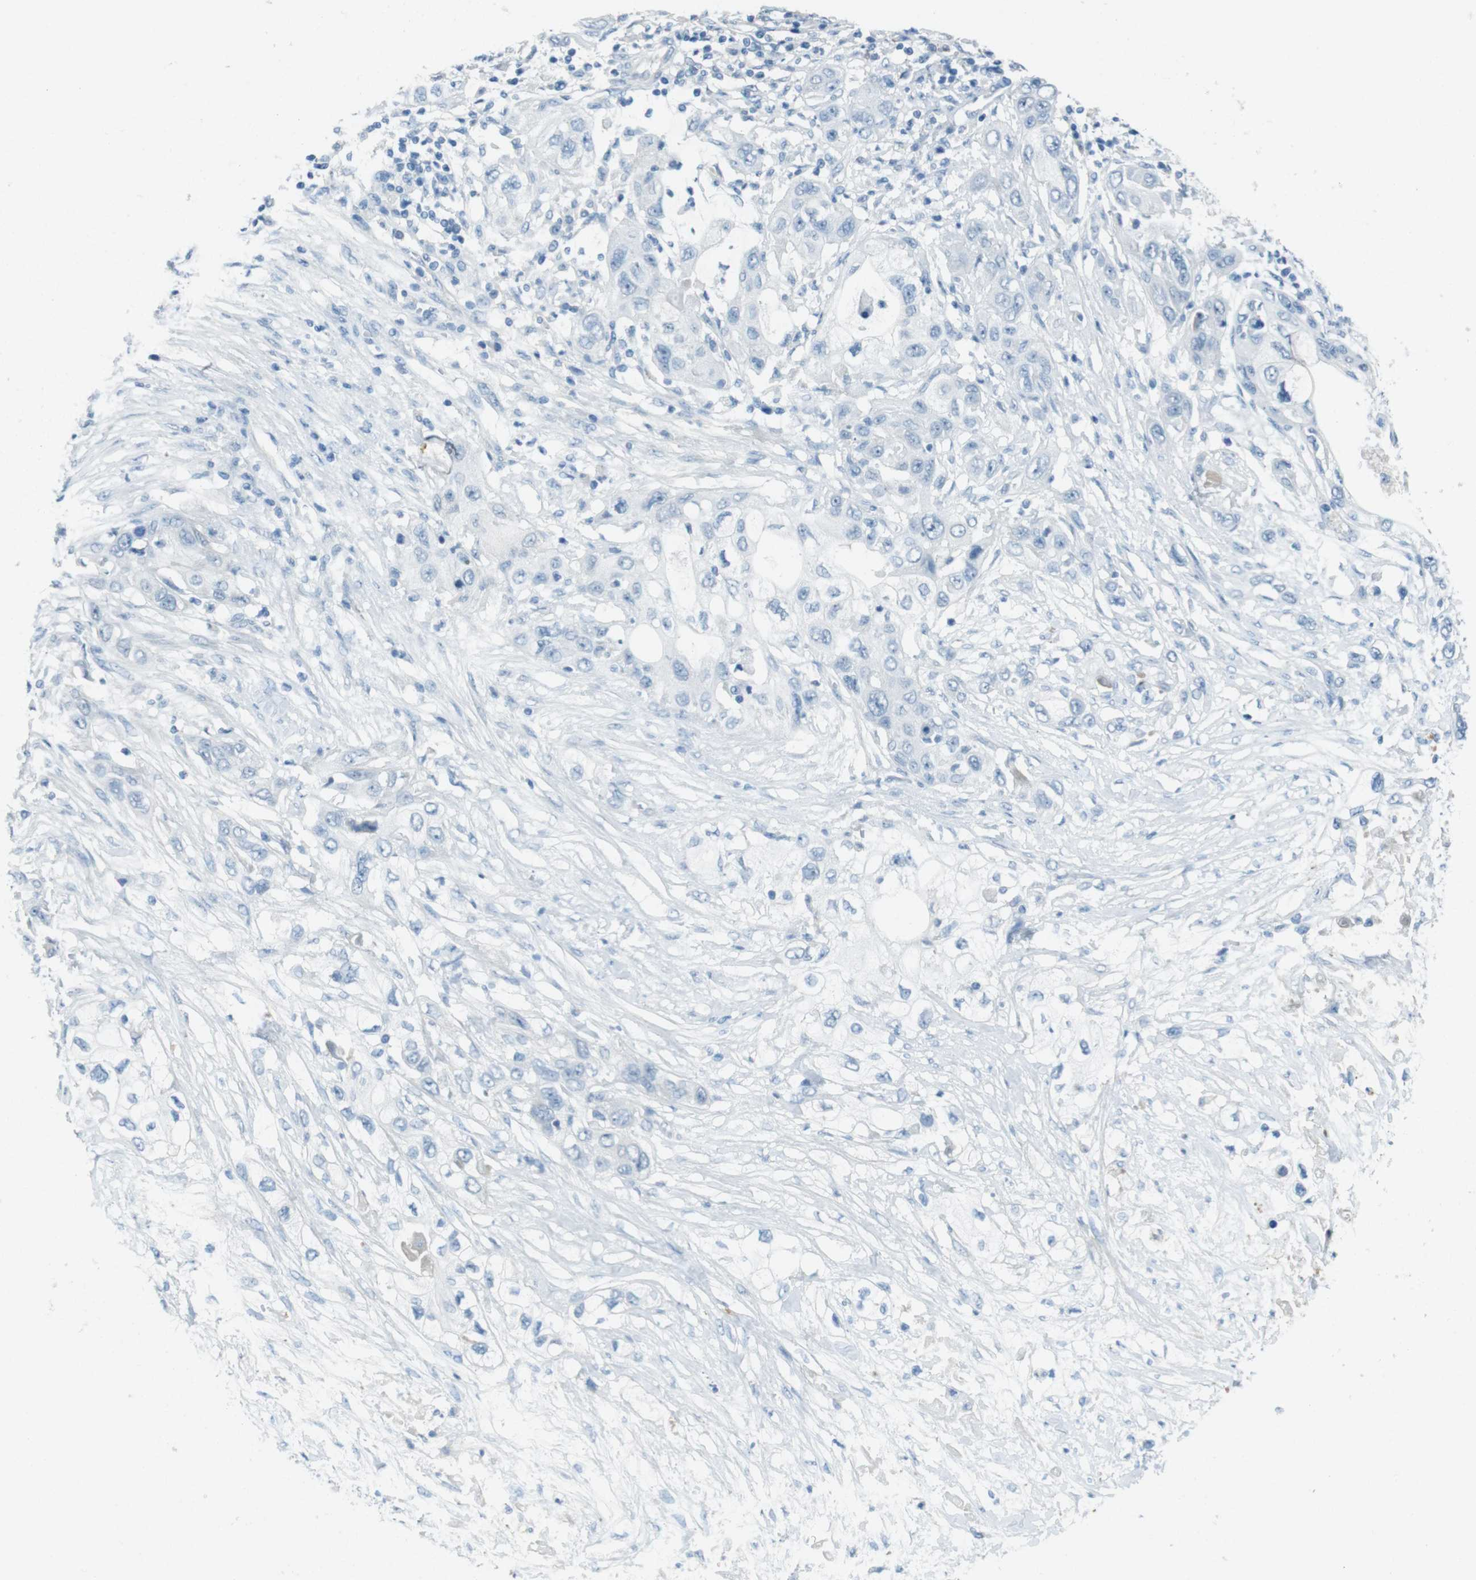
{"staining": {"intensity": "negative", "quantity": "none", "location": "none"}, "tissue": "pancreatic cancer", "cell_type": "Tumor cells", "image_type": "cancer", "snomed": [{"axis": "morphology", "description": "Adenocarcinoma, NOS"}, {"axis": "topography", "description": "Pancreas"}], "caption": "DAB immunohistochemical staining of pancreatic cancer shows no significant expression in tumor cells.", "gene": "ENTPD7", "patient": {"sex": "female", "age": 70}}